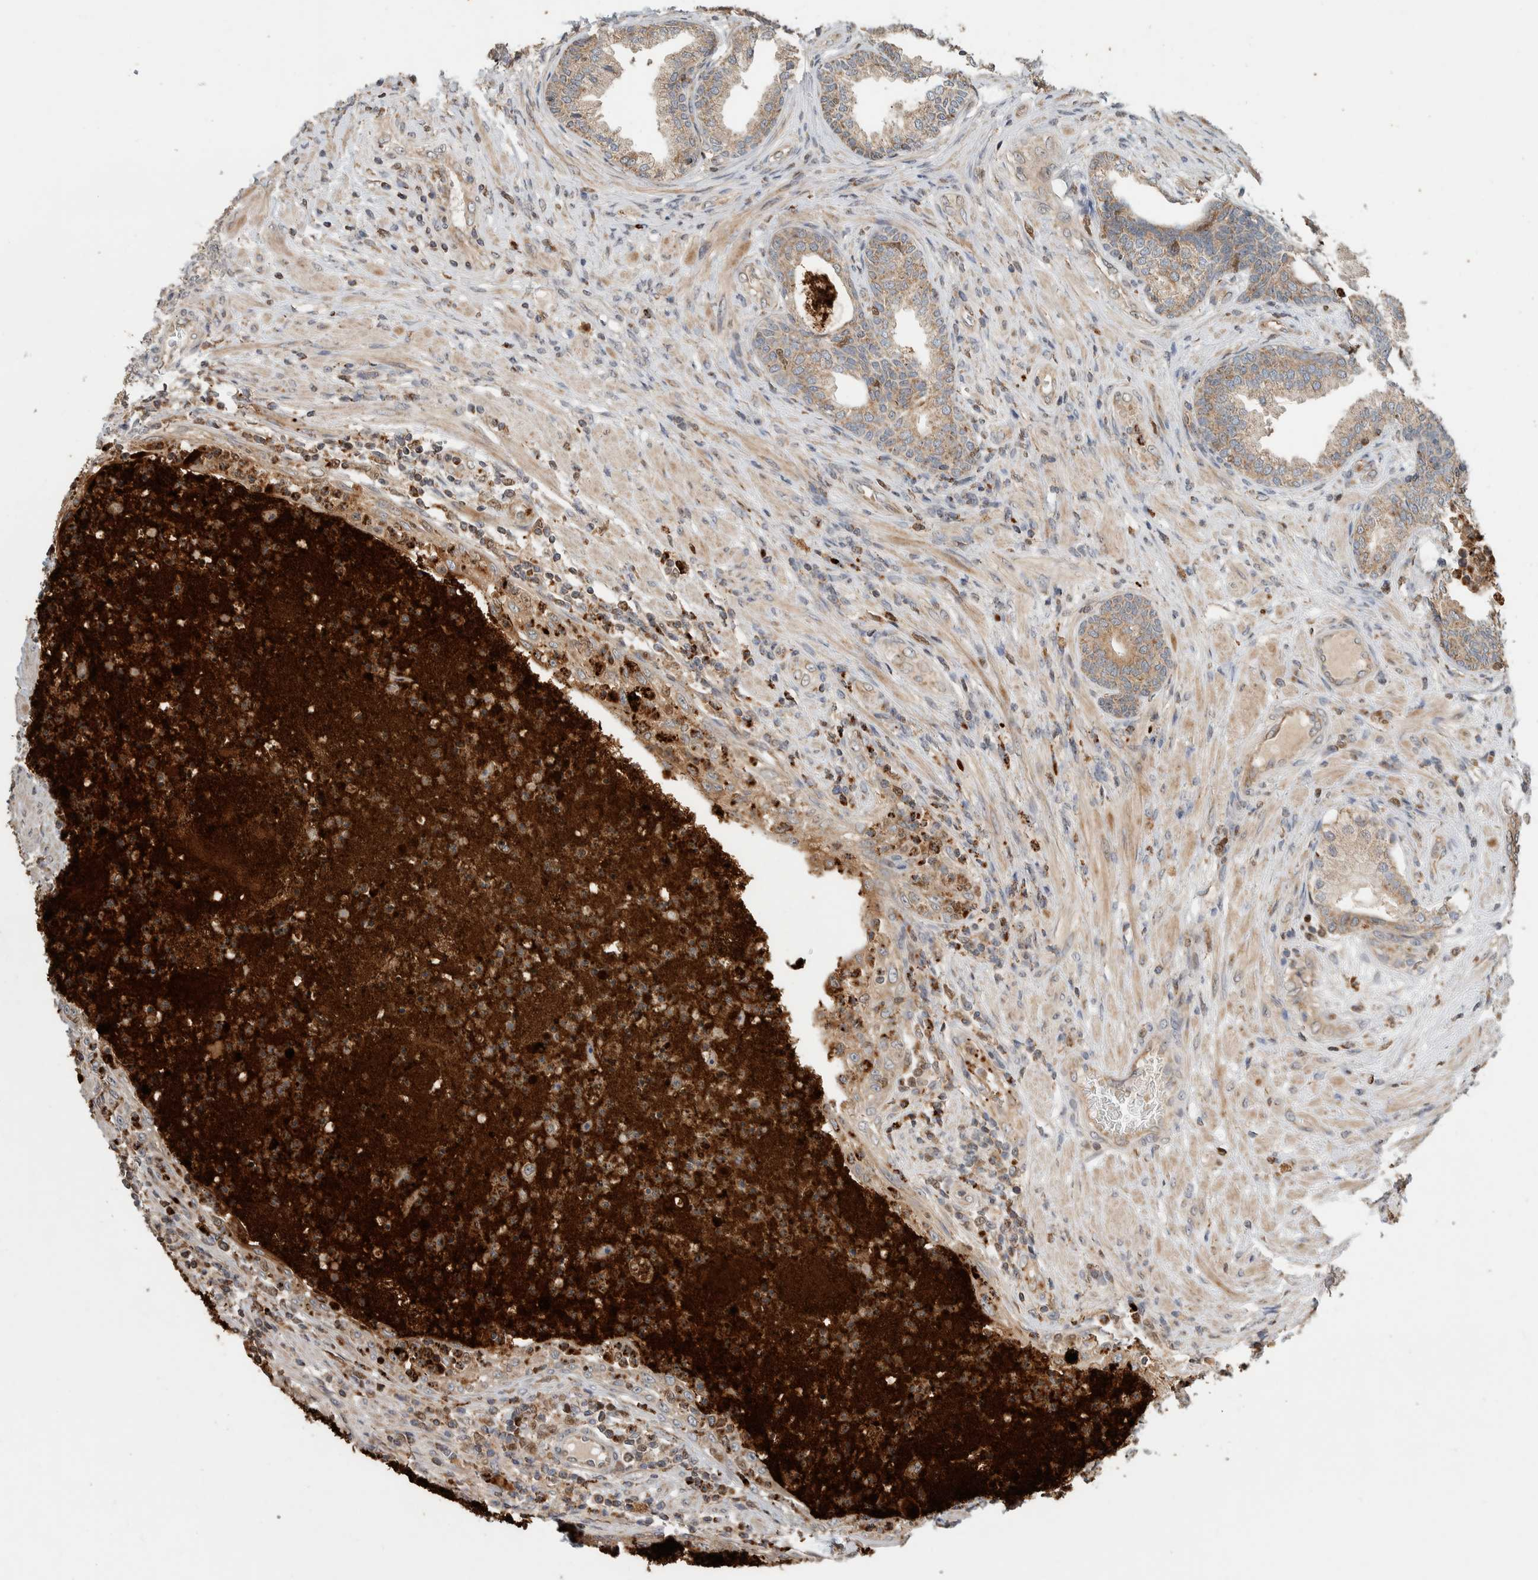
{"staining": {"intensity": "moderate", "quantity": ">75%", "location": "cytoplasmic/membranous"}, "tissue": "prostate", "cell_type": "Glandular cells", "image_type": "normal", "snomed": [{"axis": "morphology", "description": "Normal tissue, NOS"}, {"axis": "topography", "description": "Prostate"}], "caption": "Immunohistochemistry of normal prostate shows medium levels of moderate cytoplasmic/membranous positivity in about >75% of glandular cells. (IHC, brightfield microscopy, high magnification).", "gene": "VPS53", "patient": {"sex": "male", "age": 76}}